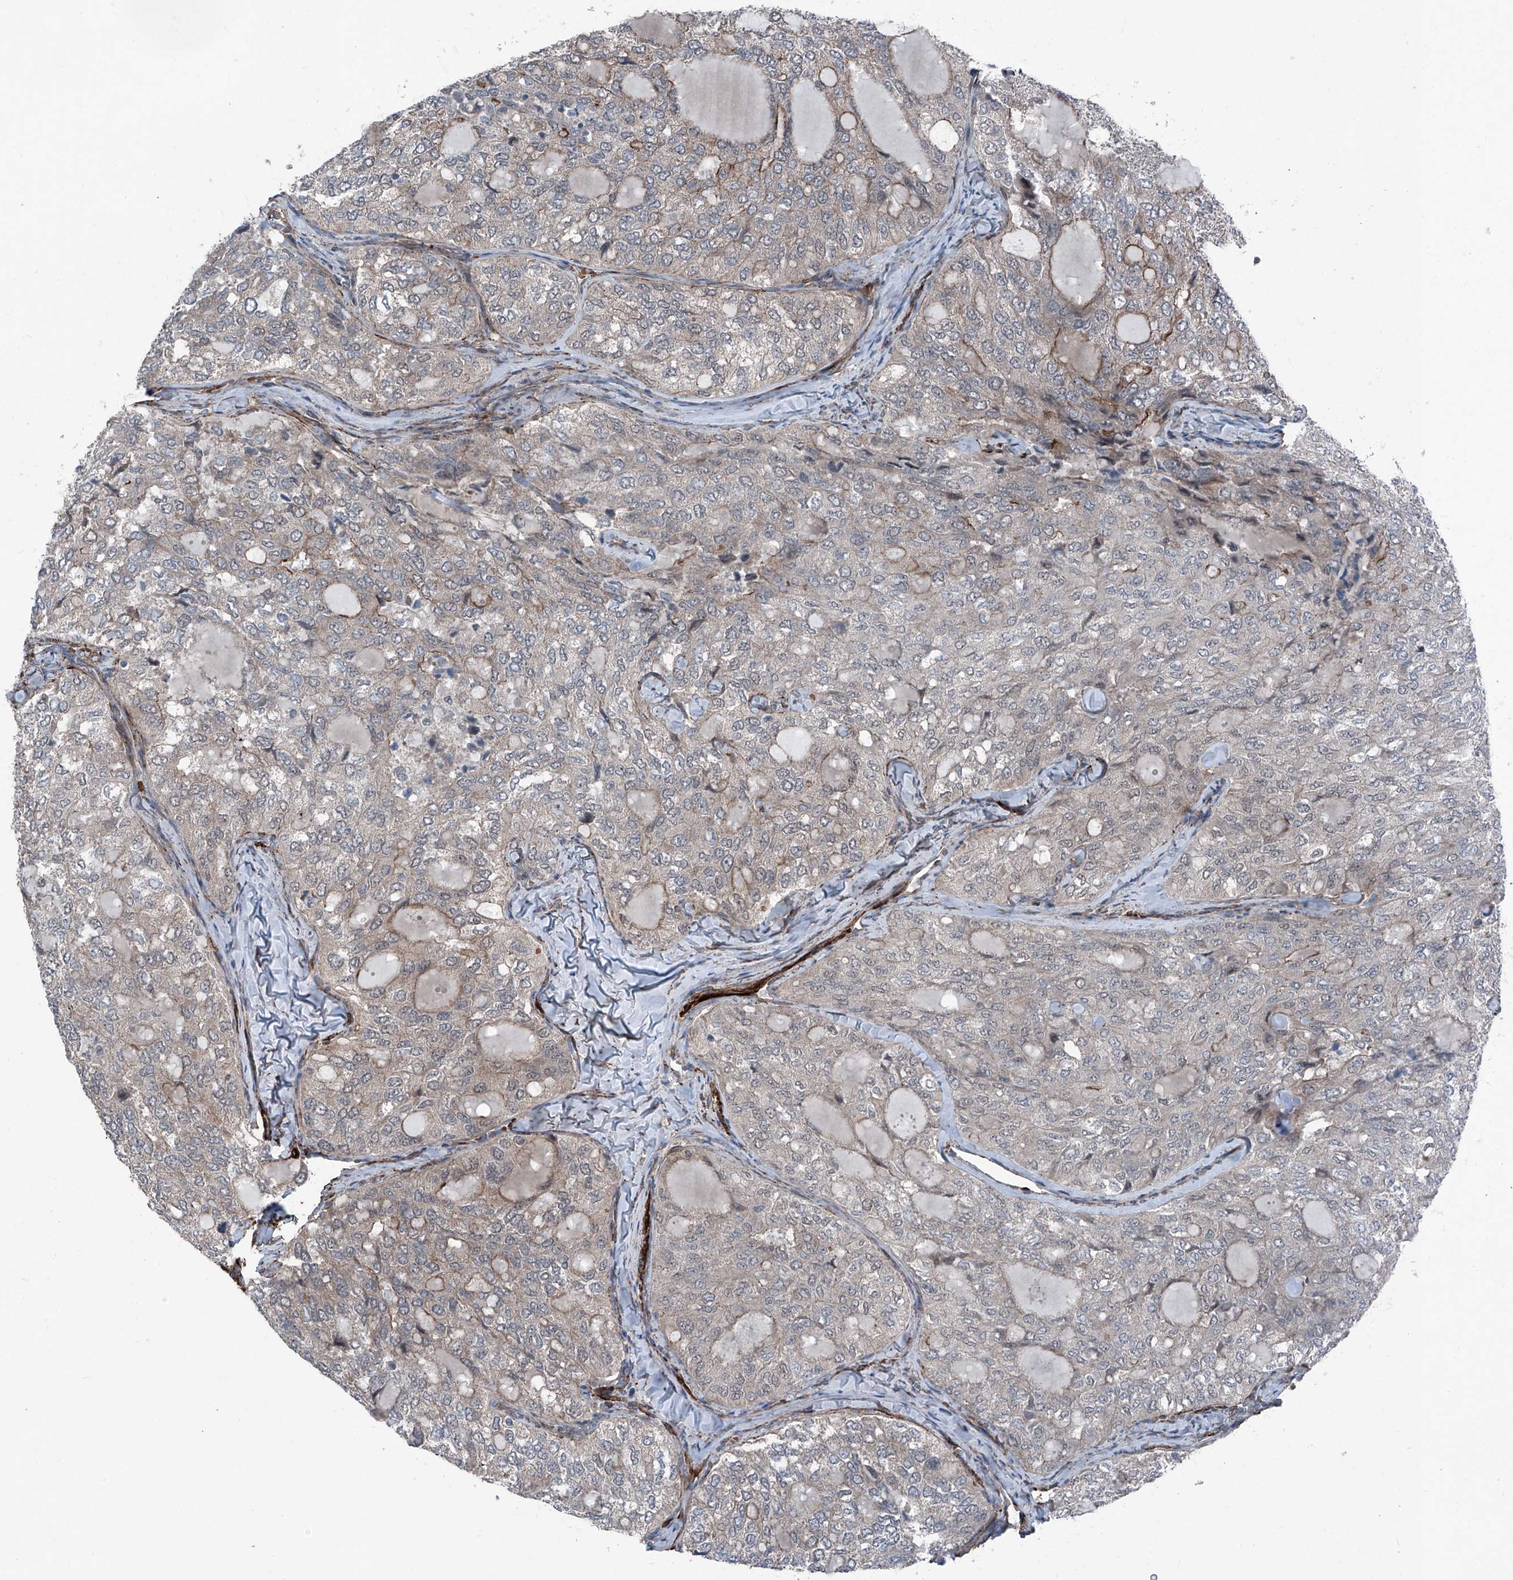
{"staining": {"intensity": "negative", "quantity": "none", "location": "none"}, "tissue": "thyroid cancer", "cell_type": "Tumor cells", "image_type": "cancer", "snomed": [{"axis": "morphology", "description": "Follicular adenoma carcinoma, NOS"}, {"axis": "topography", "description": "Thyroid gland"}], "caption": "This is a micrograph of immunohistochemistry staining of follicular adenoma carcinoma (thyroid), which shows no staining in tumor cells.", "gene": "COA7", "patient": {"sex": "male", "age": 75}}